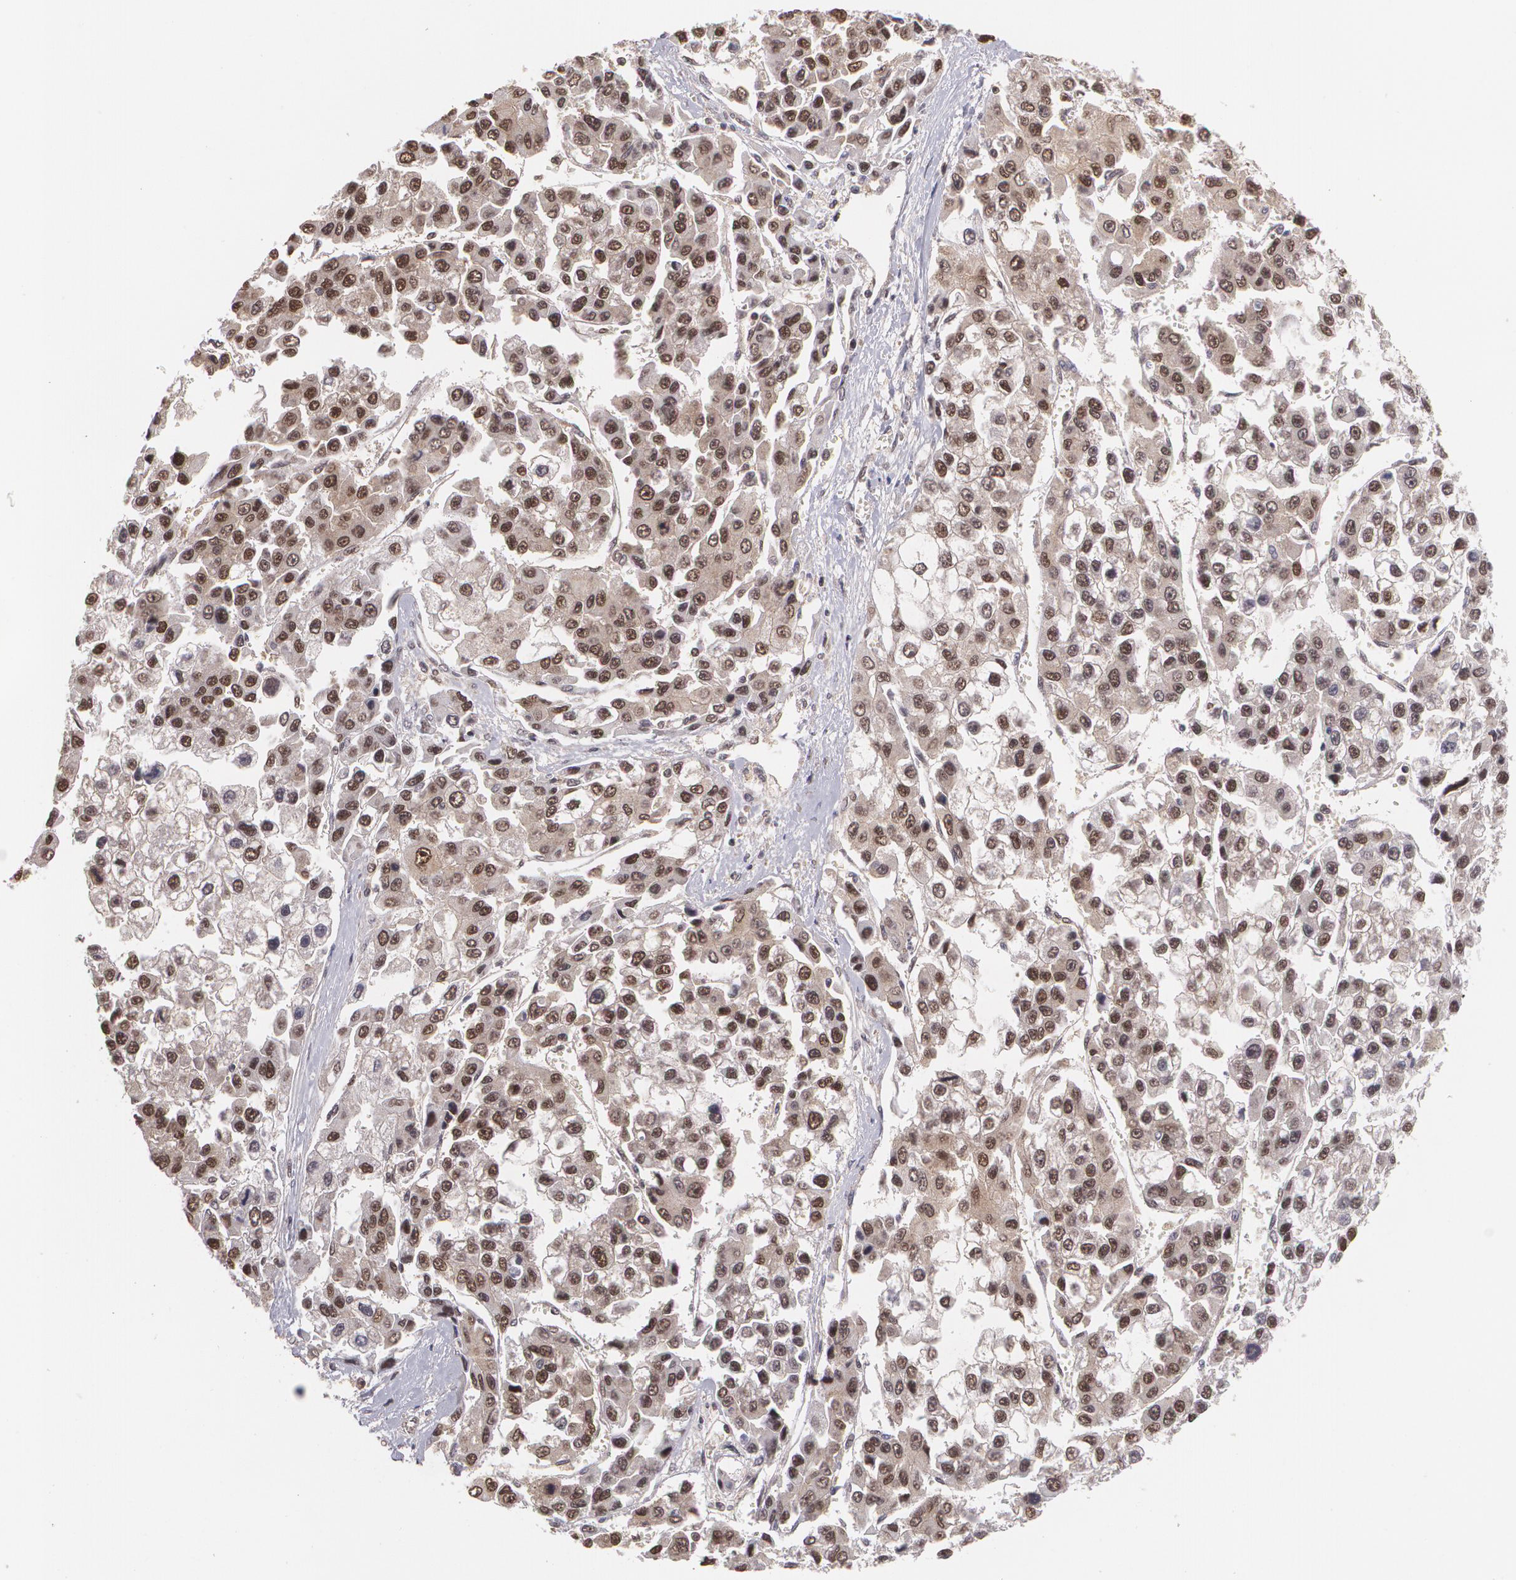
{"staining": {"intensity": "moderate", "quantity": "25%-75%", "location": "cytoplasmic/membranous,nuclear"}, "tissue": "liver cancer", "cell_type": "Tumor cells", "image_type": "cancer", "snomed": [{"axis": "morphology", "description": "Carcinoma, Hepatocellular, NOS"}, {"axis": "topography", "description": "Liver"}], "caption": "Human liver cancer stained for a protein (brown) reveals moderate cytoplasmic/membranous and nuclear positive staining in about 25%-75% of tumor cells.", "gene": "CUL2", "patient": {"sex": "female", "age": 66}}